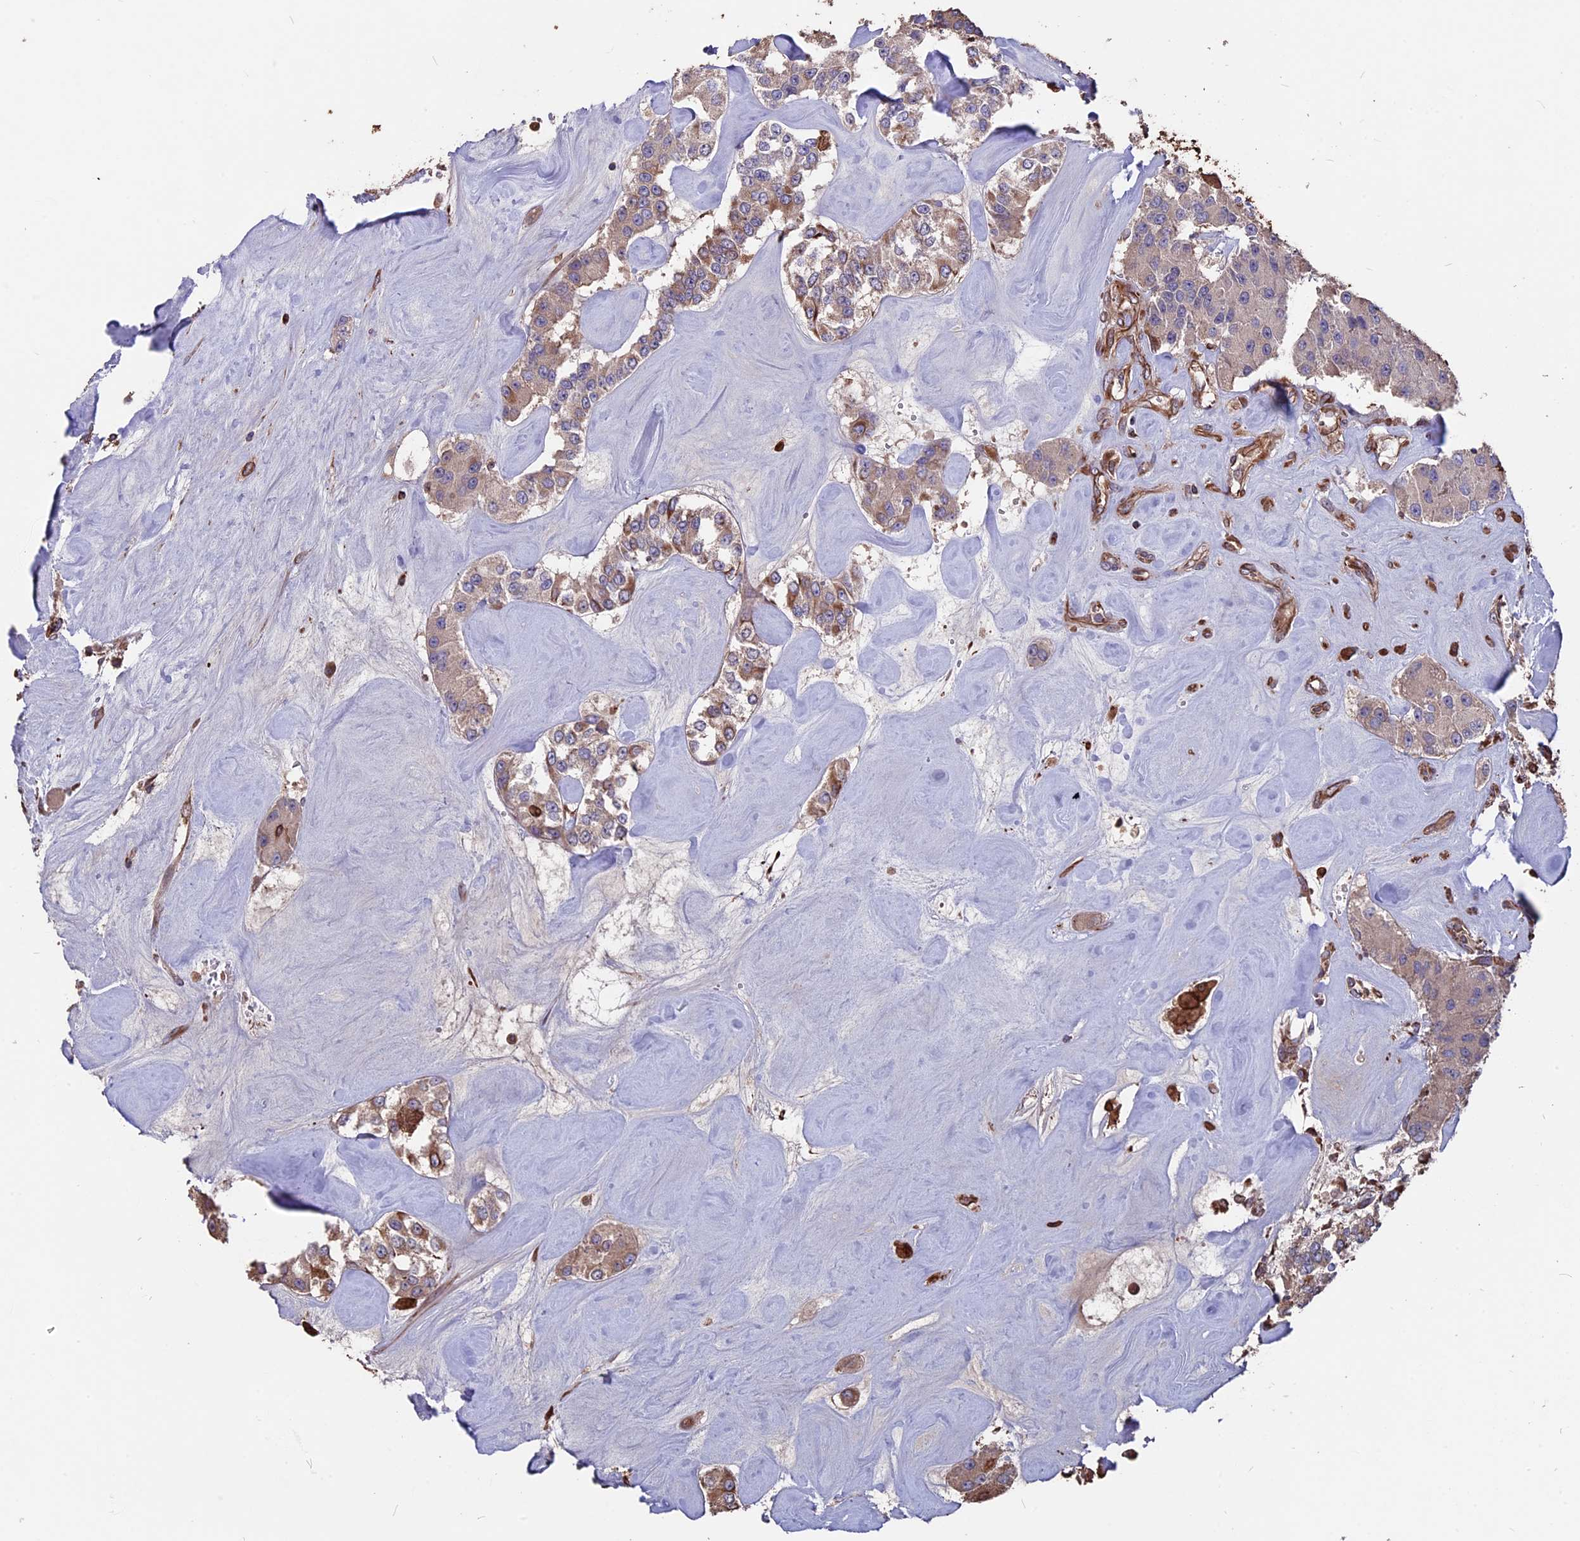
{"staining": {"intensity": "weak", "quantity": ">75%", "location": "cytoplasmic/membranous"}, "tissue": "carcinoid", "cell_type": "Tumor cells", "image_type": "cancer", "snomed": [{"axis": "morphology", "description": "Carcinoid, malignant, NOS"}, {"axis": "topography", "description": "Pancreas"}], "caption": "Weak cytoplasmic/membranous staining for a protein is present in about >75% of tumor cells of carcinoid using immunohistochemistry (IHC).", "gene": "SEH1L", "patient": {"sex": "male", "age": 41}}